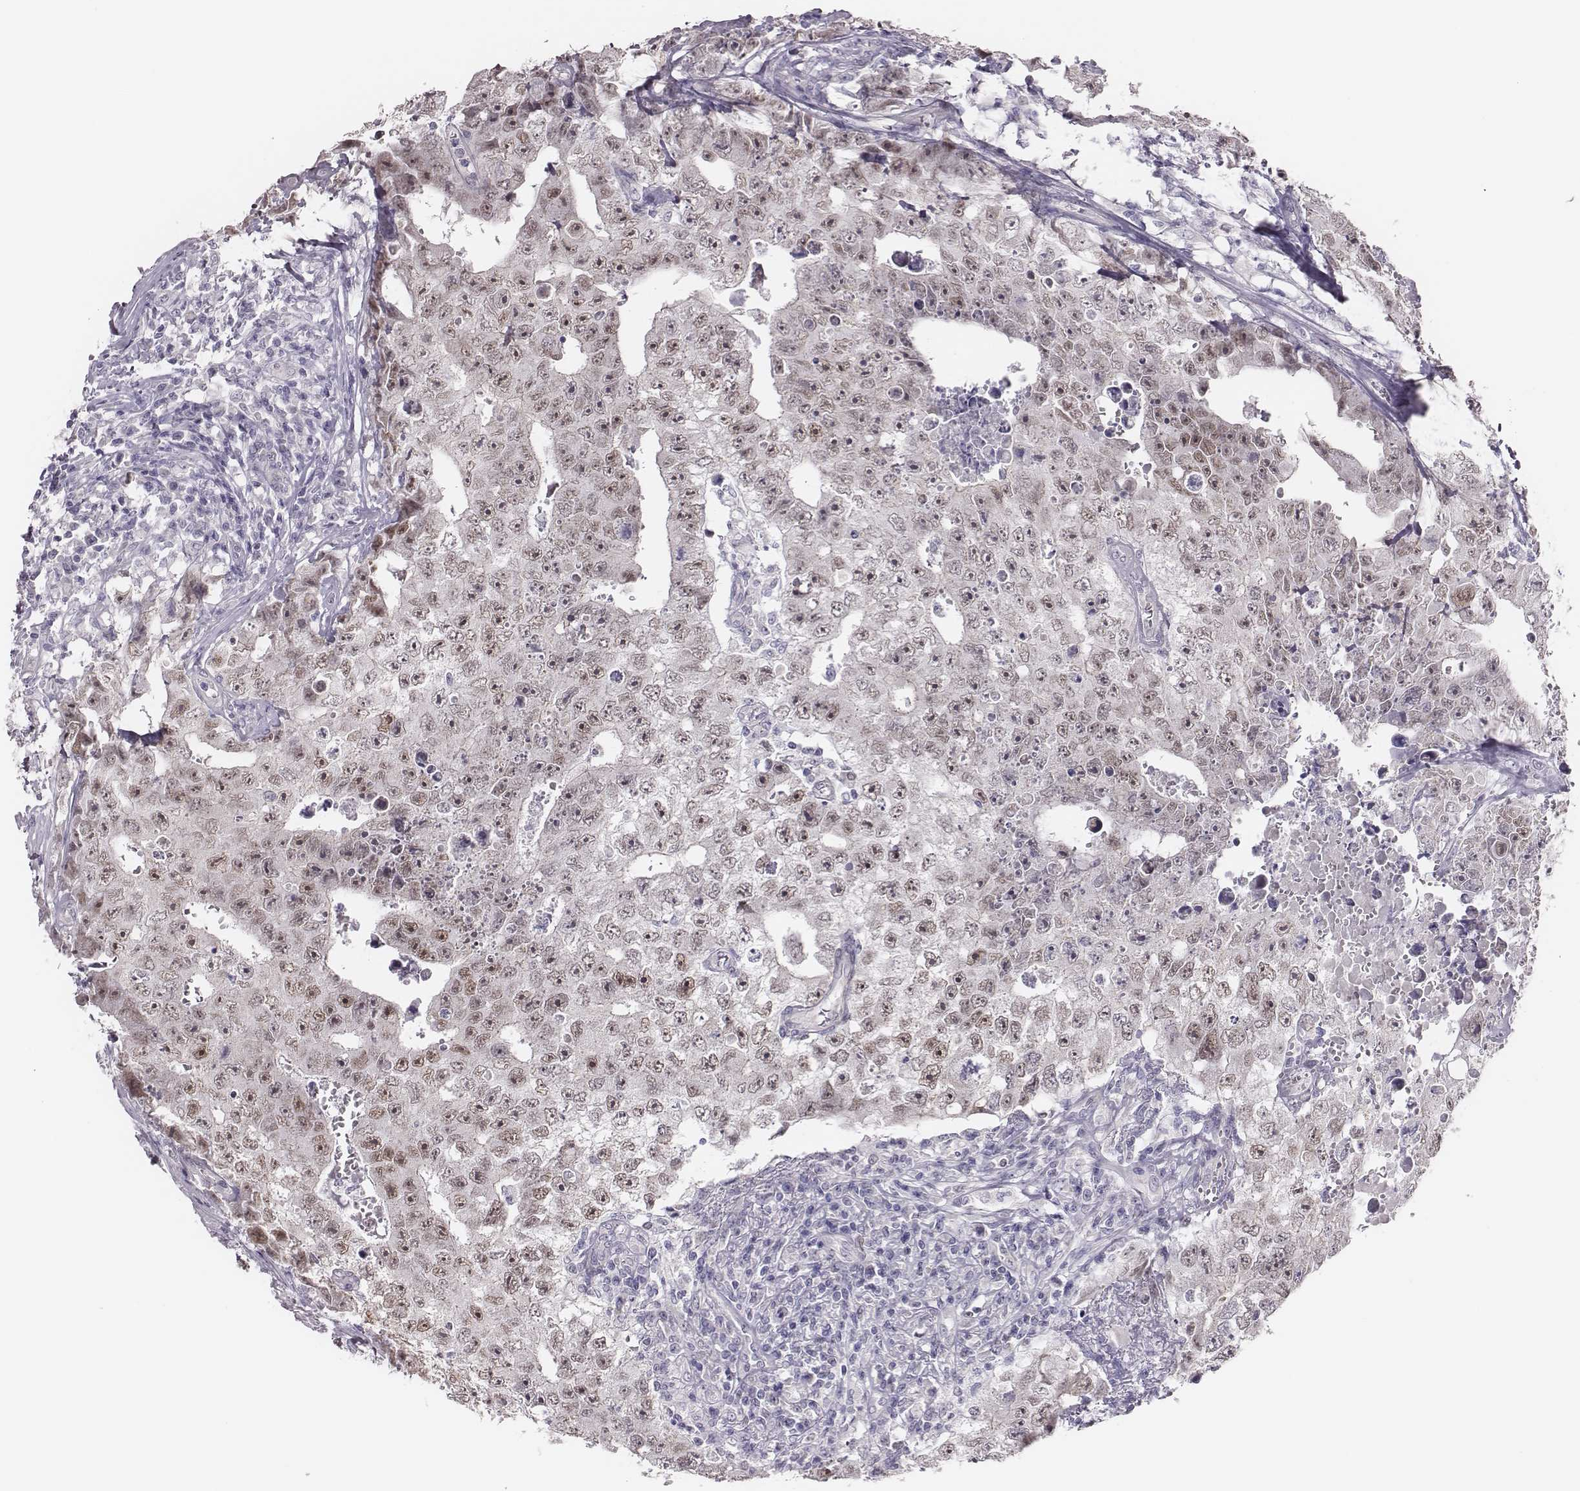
{"staining": {"intensity": "moderate", "quantity": ">75%", "location": "nuclear"}, "tissue": "testis cancer", "cell_type": "Tumor cells", "image_type": "cancer", "snomed": [{"axis": "morphology", "description": "Carcinoma, Embryonal, NOS"}, {"axis": "topography", "description": "Testis"}], "caption": "Immunohistochemistry (IHC) histopathology image of neoplastic tissue: testis cancer (embryonal carcinoma) stained using IHC exhibits medium levels of moderate protein expression localized specifically in the nuclear of tumor cells, appearing as a nuclear brown color.", "gene": "SCML2", "patient": {"sex": "male", "age": 36}}